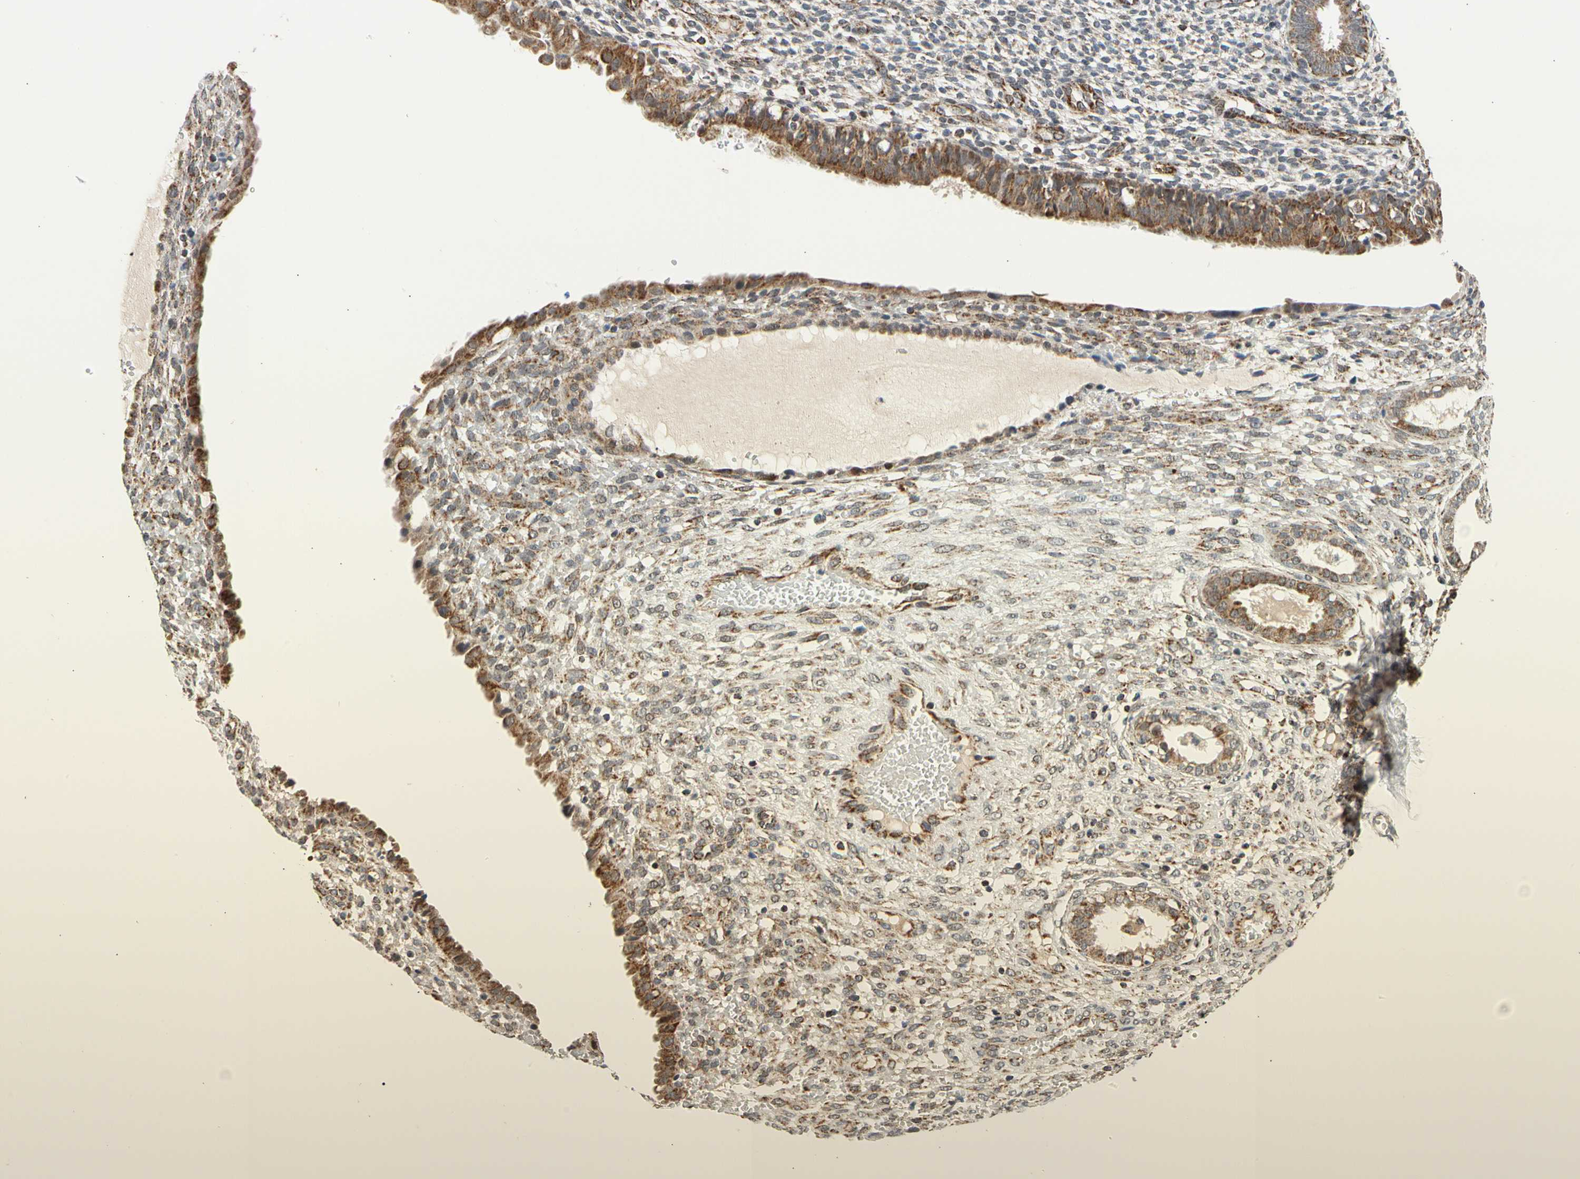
{"staining": {"intensity": "moderate", "quantity": "25%-75%", "location": "cytoplasmic/membranous"}, "tissue": "endometrium", "cell_type": "Cells in endometrial stroma", "image_type": "normal", "snomed": [{"axis": "morphology", "description": "Normal tissue, NOS"}, {"axis": "topography", "description": "Endometrium"}], "caption": "Endometrium was stained to show a protein in brown. There is medium levels of moderate cytoplasmic/membranous positivity in approximately 25%-75% of cells in endometrial stroma.", "gene": "KHDC4", "patient": {"sex": "female", "age": 61}}